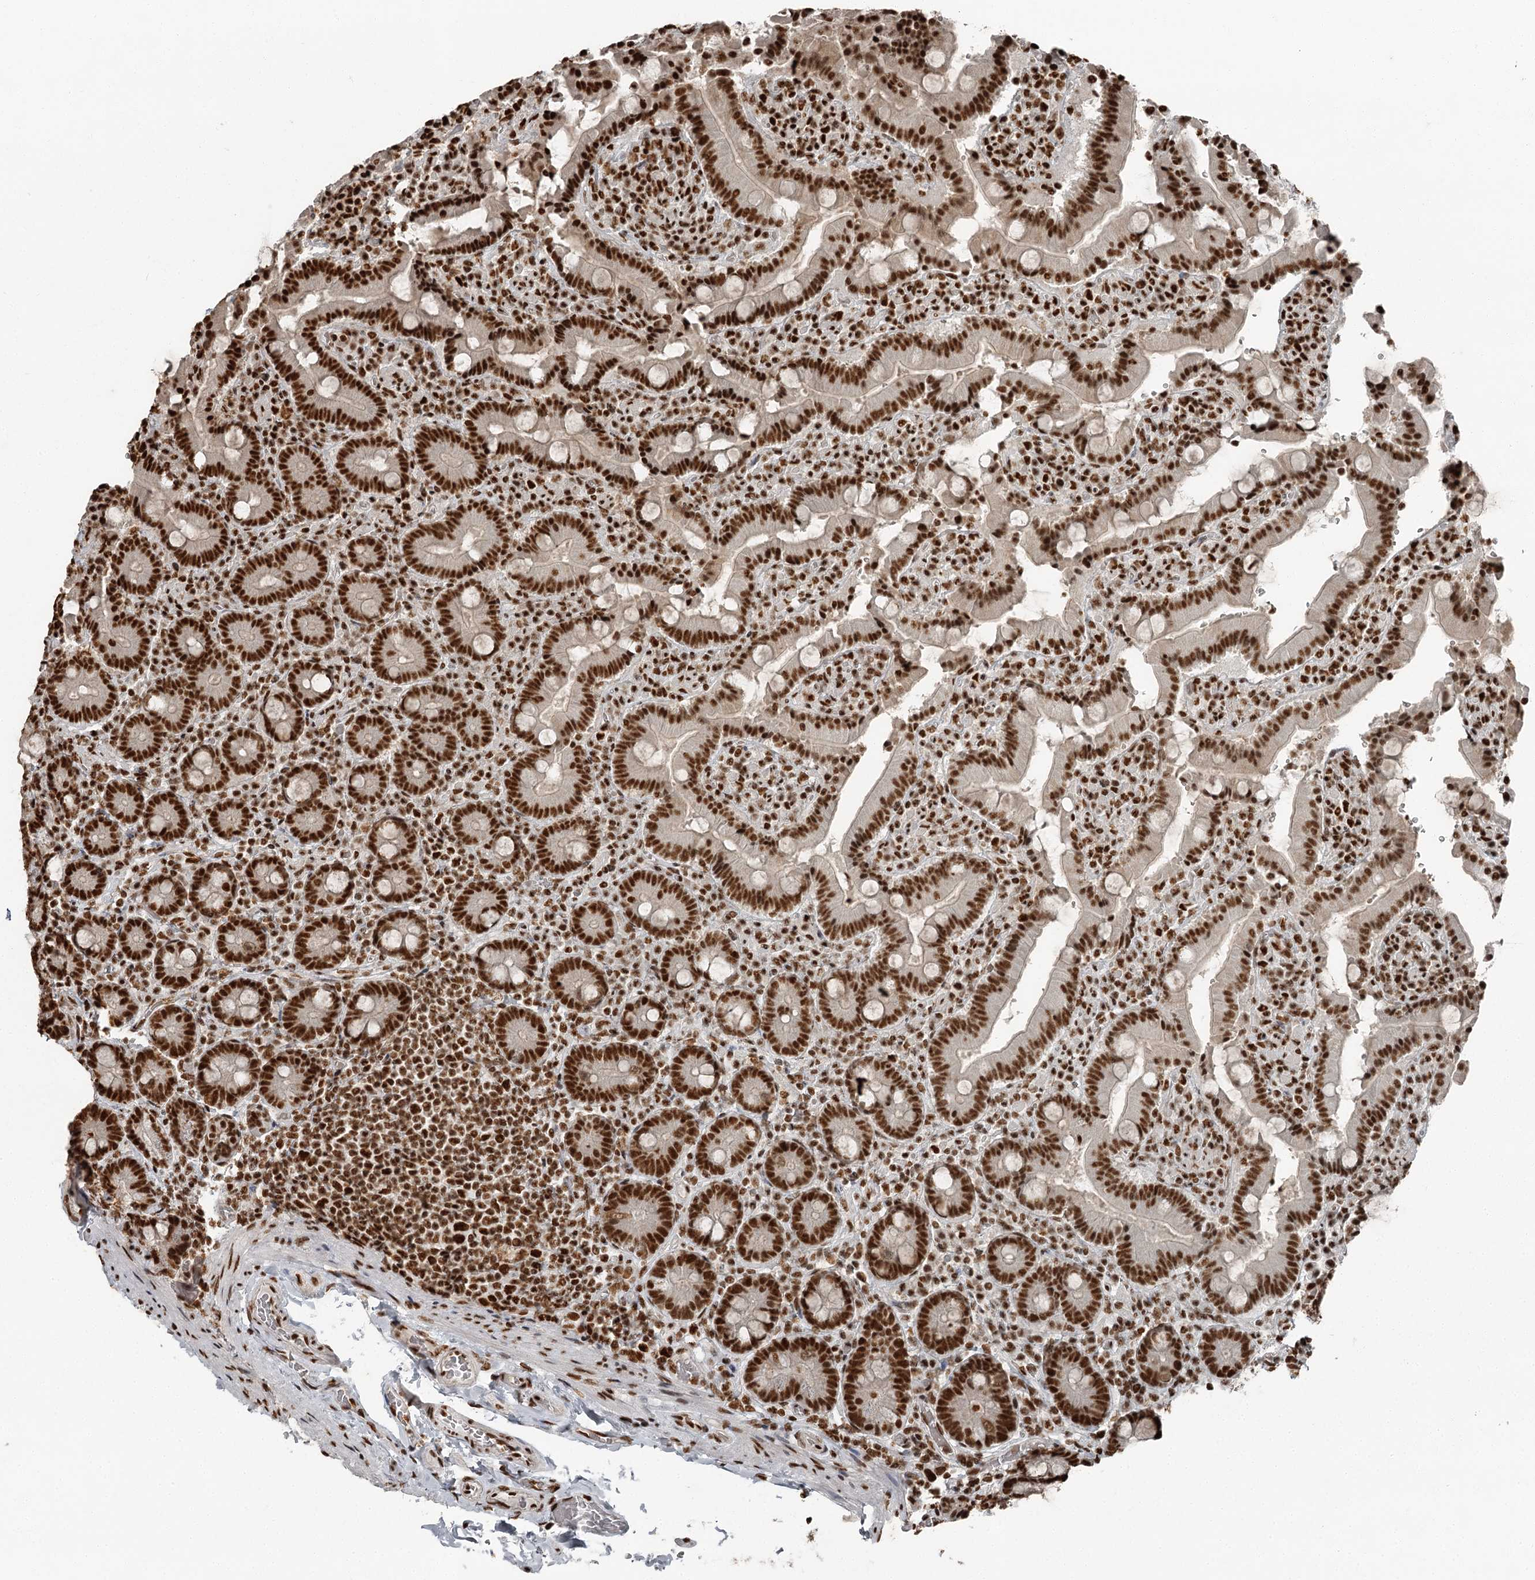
{"staining": {"intensity": "strong", "quantity": ">75%", "location": "nuclear"}, "tissue": "duodenum", "cell_type": "Glandular cells", "image_type": "normal", "snomed": [{"axis": "morphology", "description": "Normal tissue, NOS"}, {"axis": "topography", "description": "Duodenum"}], "caption": "Protein staining exhibits strong nuclear staining in approximately >75% of glandular cells in benign duodenum. (DAB = brown stain, brightfield microscopy at high magnification).", "gene": "RBBP7", "patient": {"sex": "female", "age": 62}}